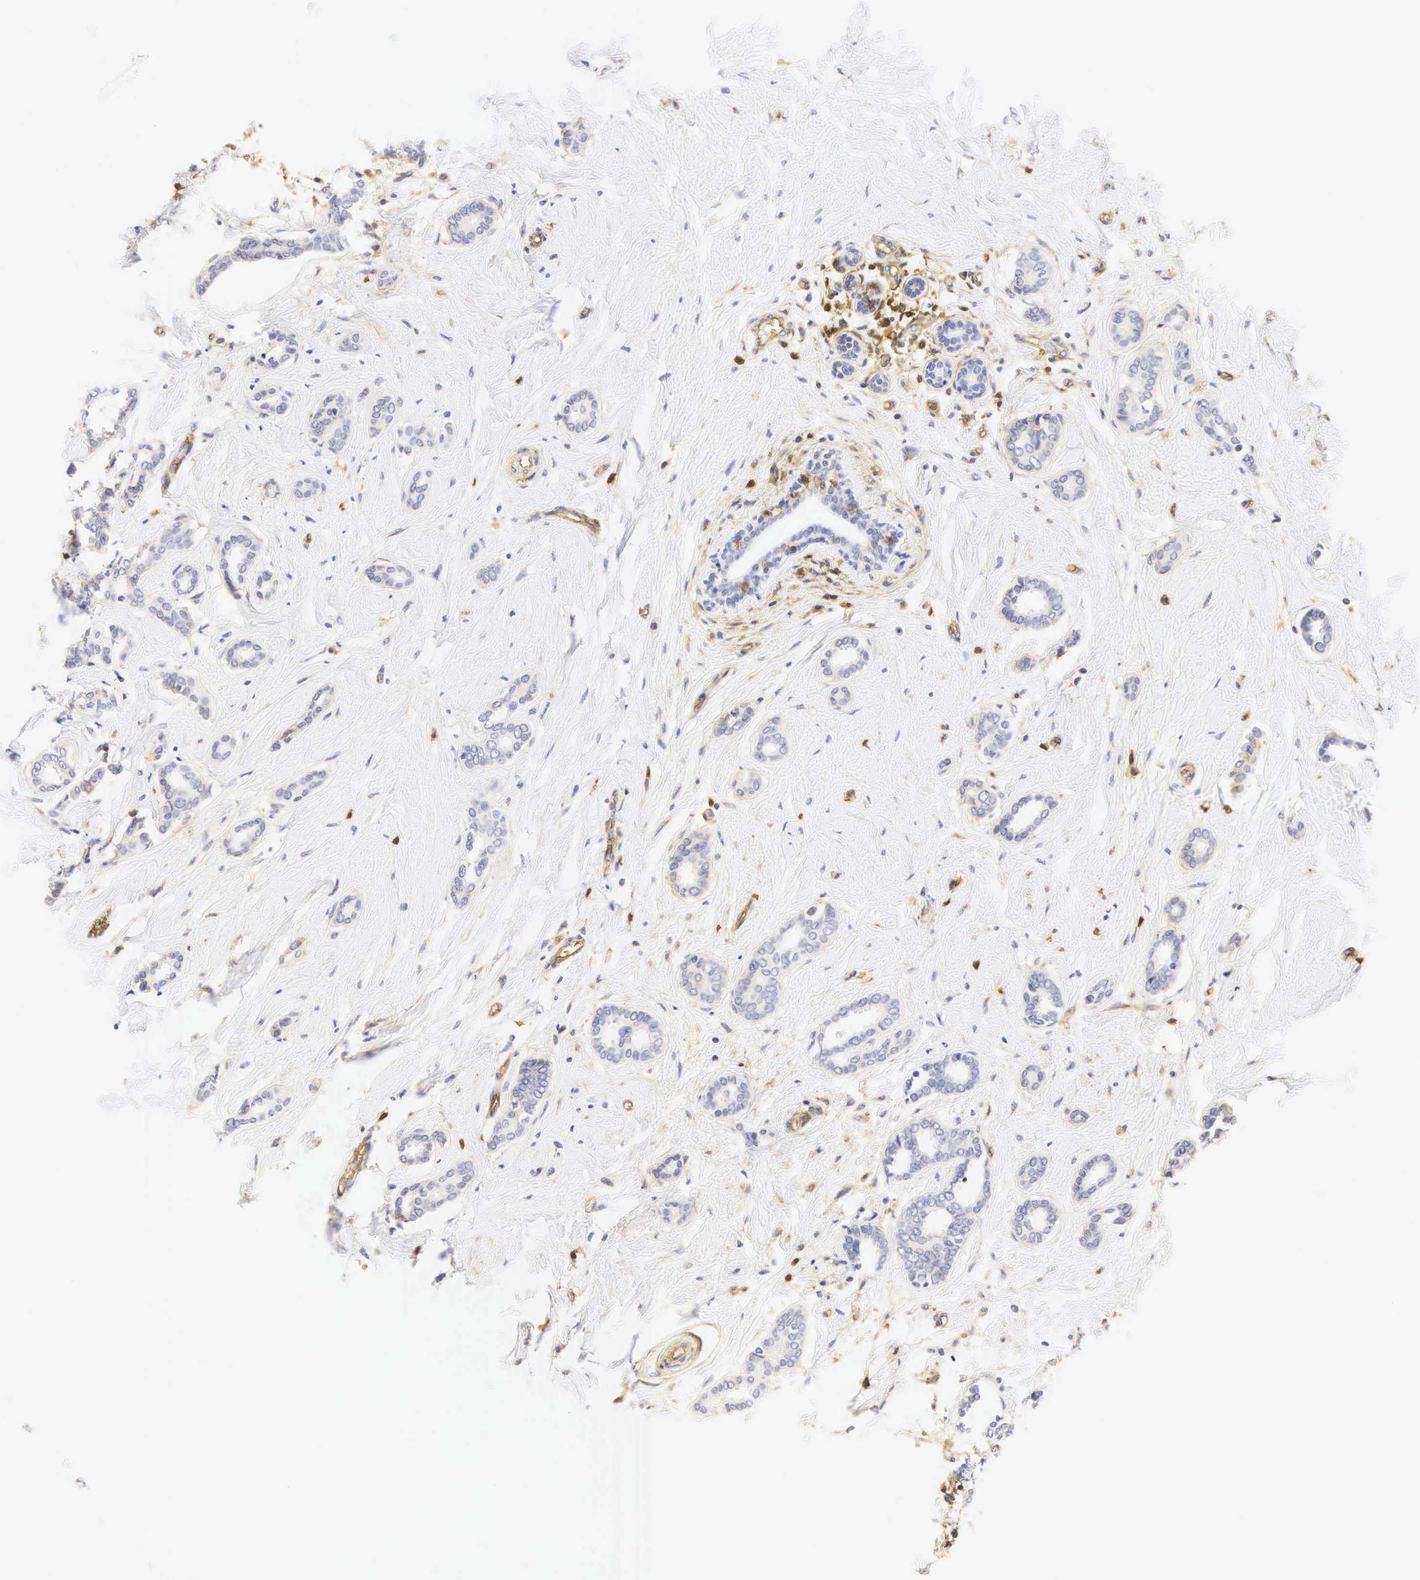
{"staining": {"intensity": "weak", "quantity": "25%-75%", "location": "cytoplasmic/membranous"}, "tissue": "breast cancer", "cell_type": "Tumor cells", "image_type": "cancer", "snomed": [{"axis": "morphology", "description": "Duct carcinoma"}, {"axis": "topography", "description": "Breast"}], "caption": "Protein staining by immunohistochemistry demonstrates weak cytoplasmic/membranous positivity in about 25%-75% of tumor cells in breast cancer.", "gene": "CD99", "patient": {"sex": "female", "age": 50}}